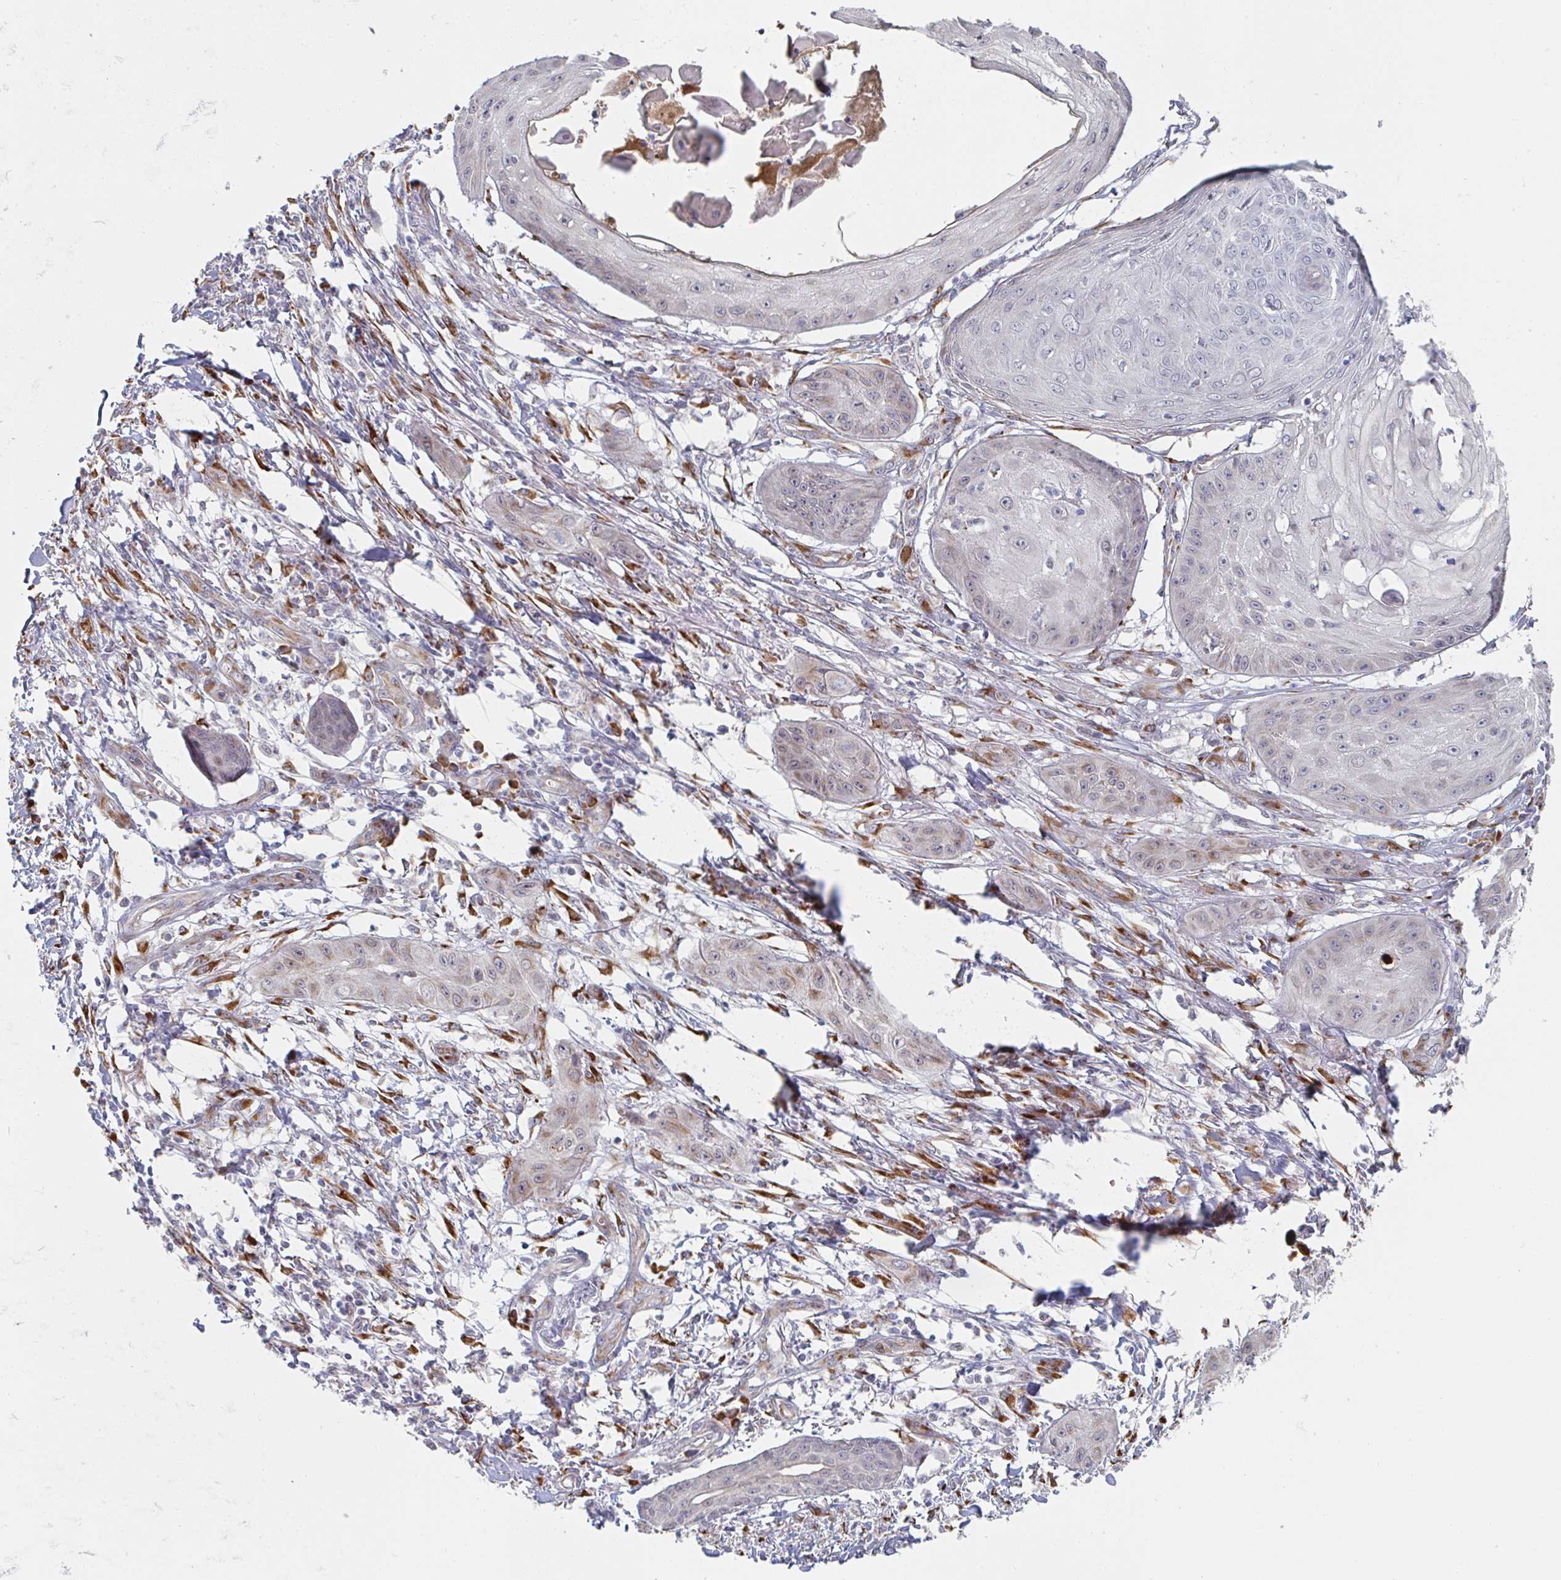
{"staining": {"intensity": "negative", "quantity": "none", "location": "none"}, "tissue": "skin cancer", "cell_type": "Tumor cells", "image_type": "cancer", "snomed": [{"axis": "morphology", "description": "Squamous cell carcinoma, NOS"}, {"axis": "topography", "description": "Skin"}], "caption": "Skin cancer (squamous cell carcinoma) stained for a protein using immunohistochemistry reveals no staining tumor cells.", "gene": "TRAPPC10", "patient": {"sex": "male", "age": 70}}